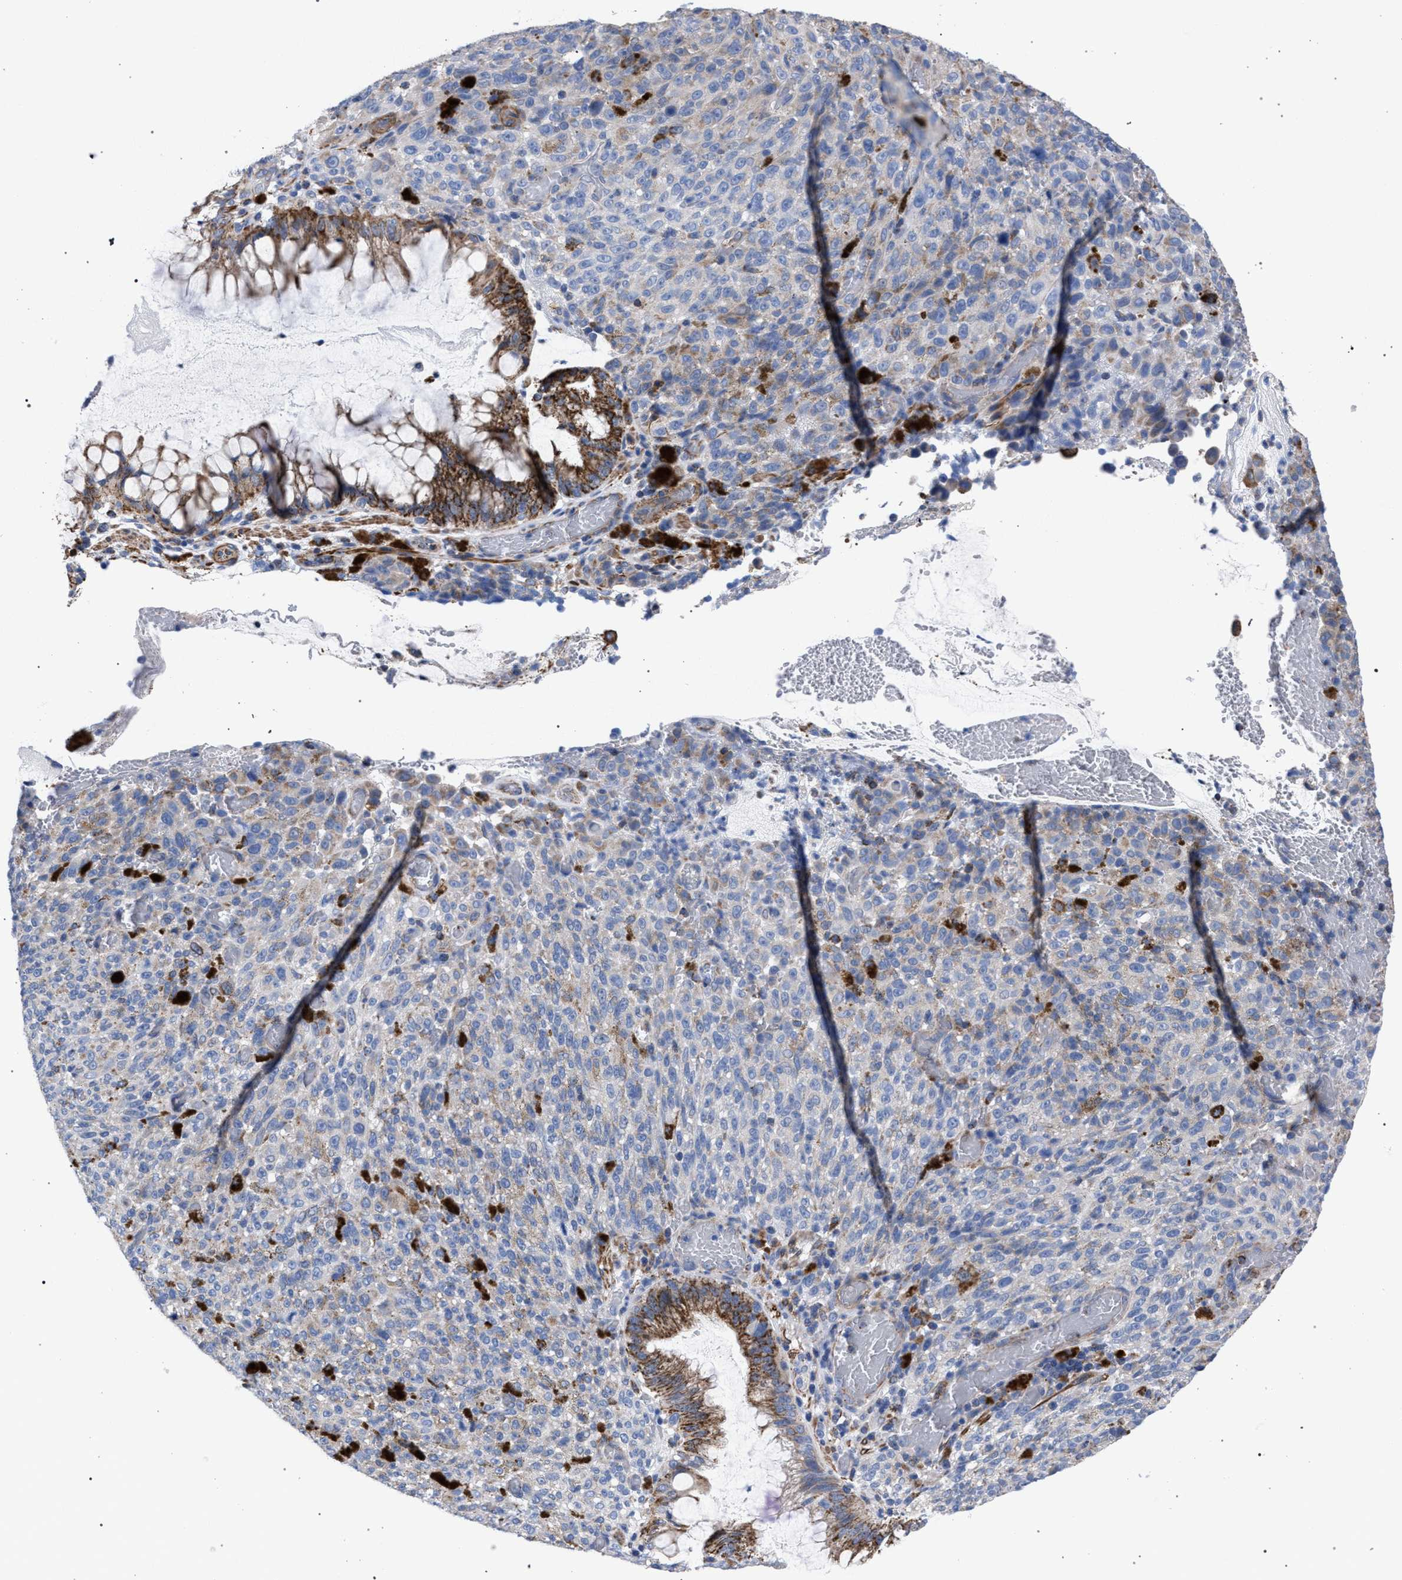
{"staining": {"intensity": "weak", "quantity": "<25%", "location": "cytoplasmic/membranous"}, "tissue": "melanoma", "cell_type": "Tumor cells", "image_type": "cancer", "snomed": [{"axis": "morphology", "description": "Malignant melanoma, NOS"}, {"axis": "topography", "description": "Rectum"}], "caption": "High power microscopy micrograph of an immunohistochemistry photomicrograph of malignant melanoma, revealing no significant positivity in tumor cells.", "gene": "ACADS", "patient": {"sex": "female", "age": 81}}